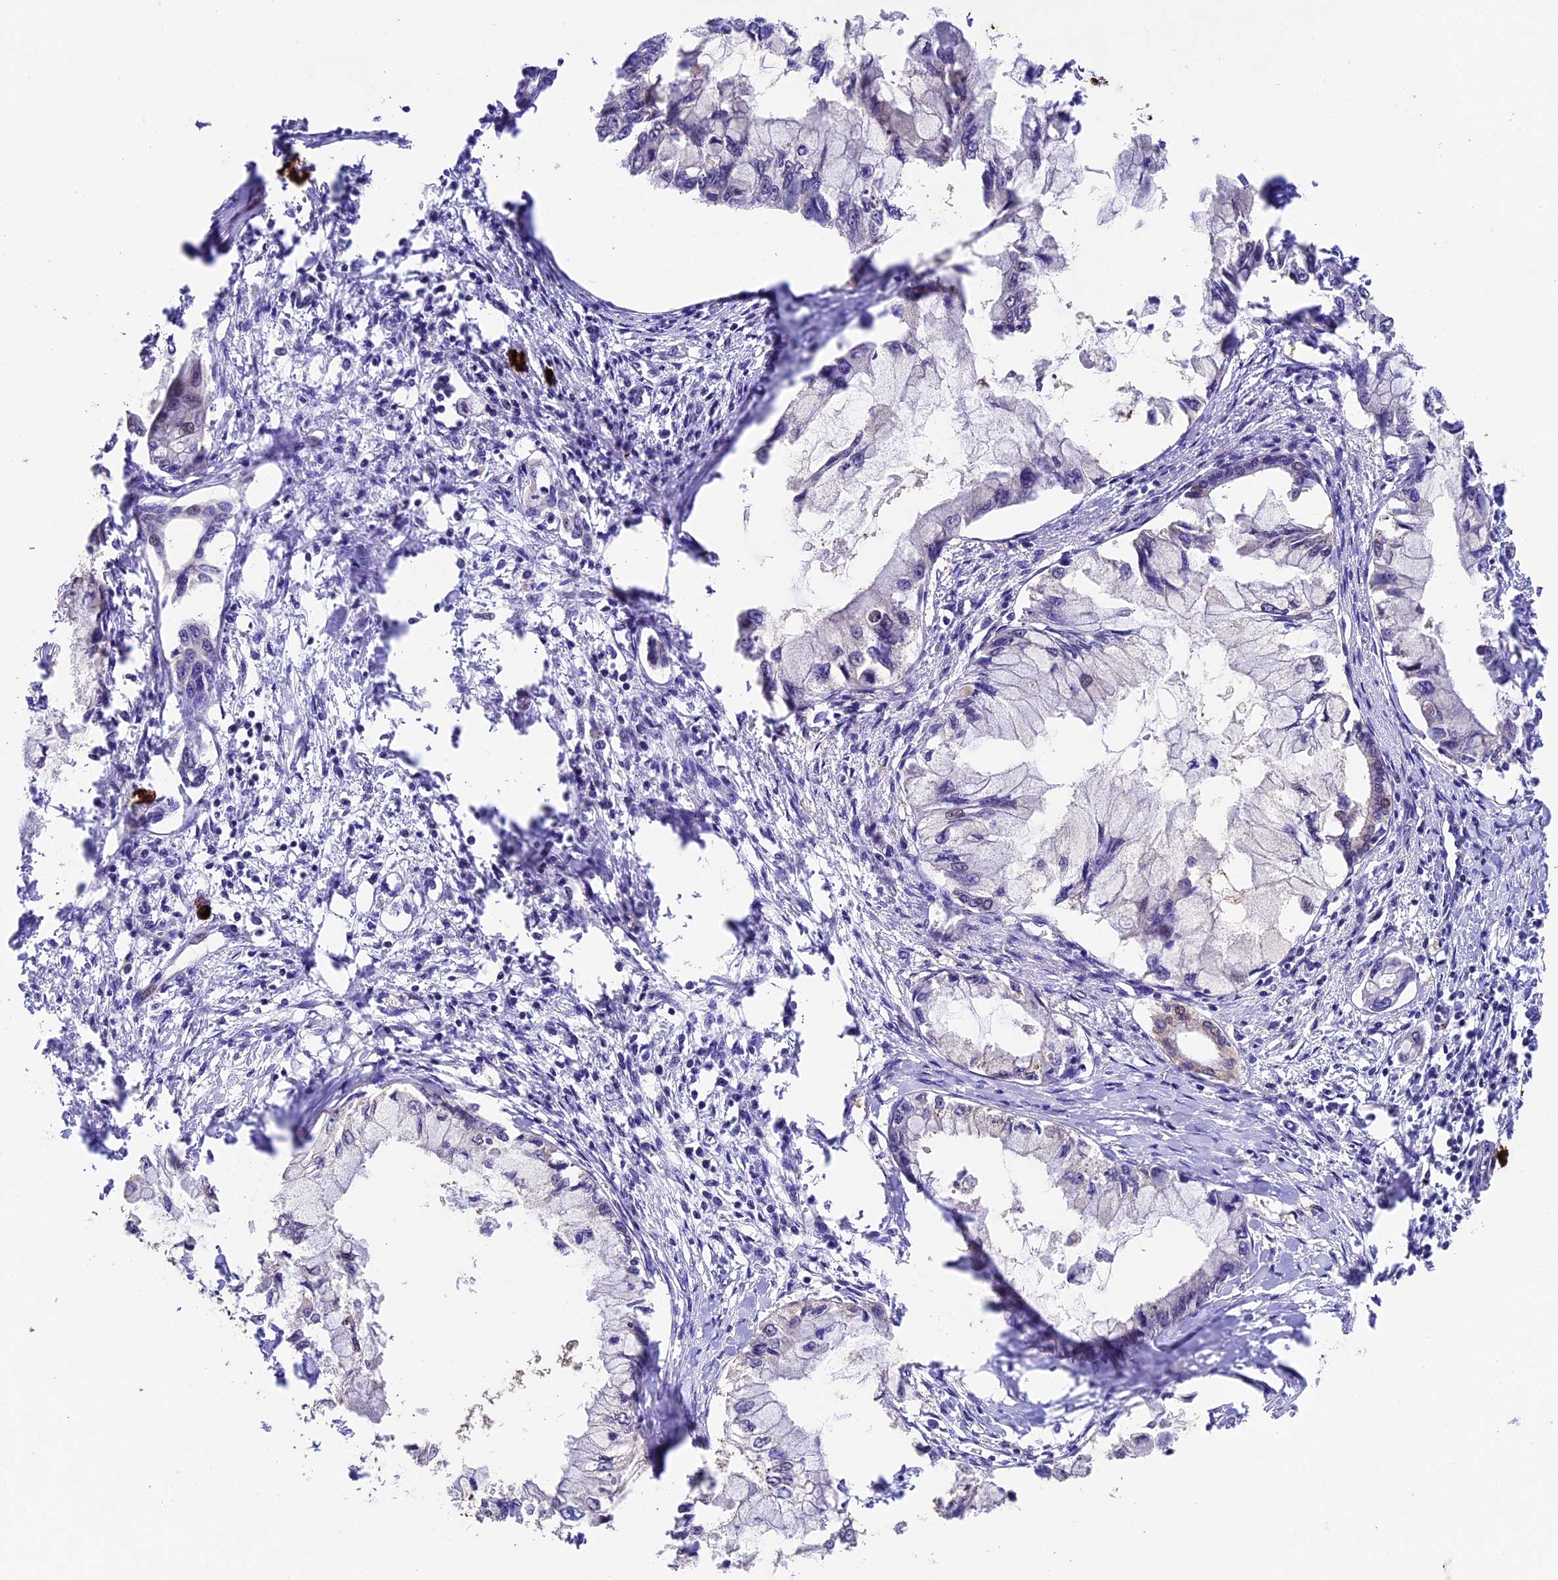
{"staining": {"intensity": "negative", "quantity": "none", "location": "none"}, "tissue": "pancreatic cancer", "cell_type": "Tumor cells", "image_type": "cancer", "snomed": [{"axis": "morphology", "description": "Adenocarcinoma, NOS"}, {"axis": "topography", "description": "Pancreas"}], "caption": "Immunohistochemical staining of human pancreatic adenocarcinoma shows no significant expression in tumor cells.", "gene": "SBNO2", "patient": {"sex": "male", "age": 48}}